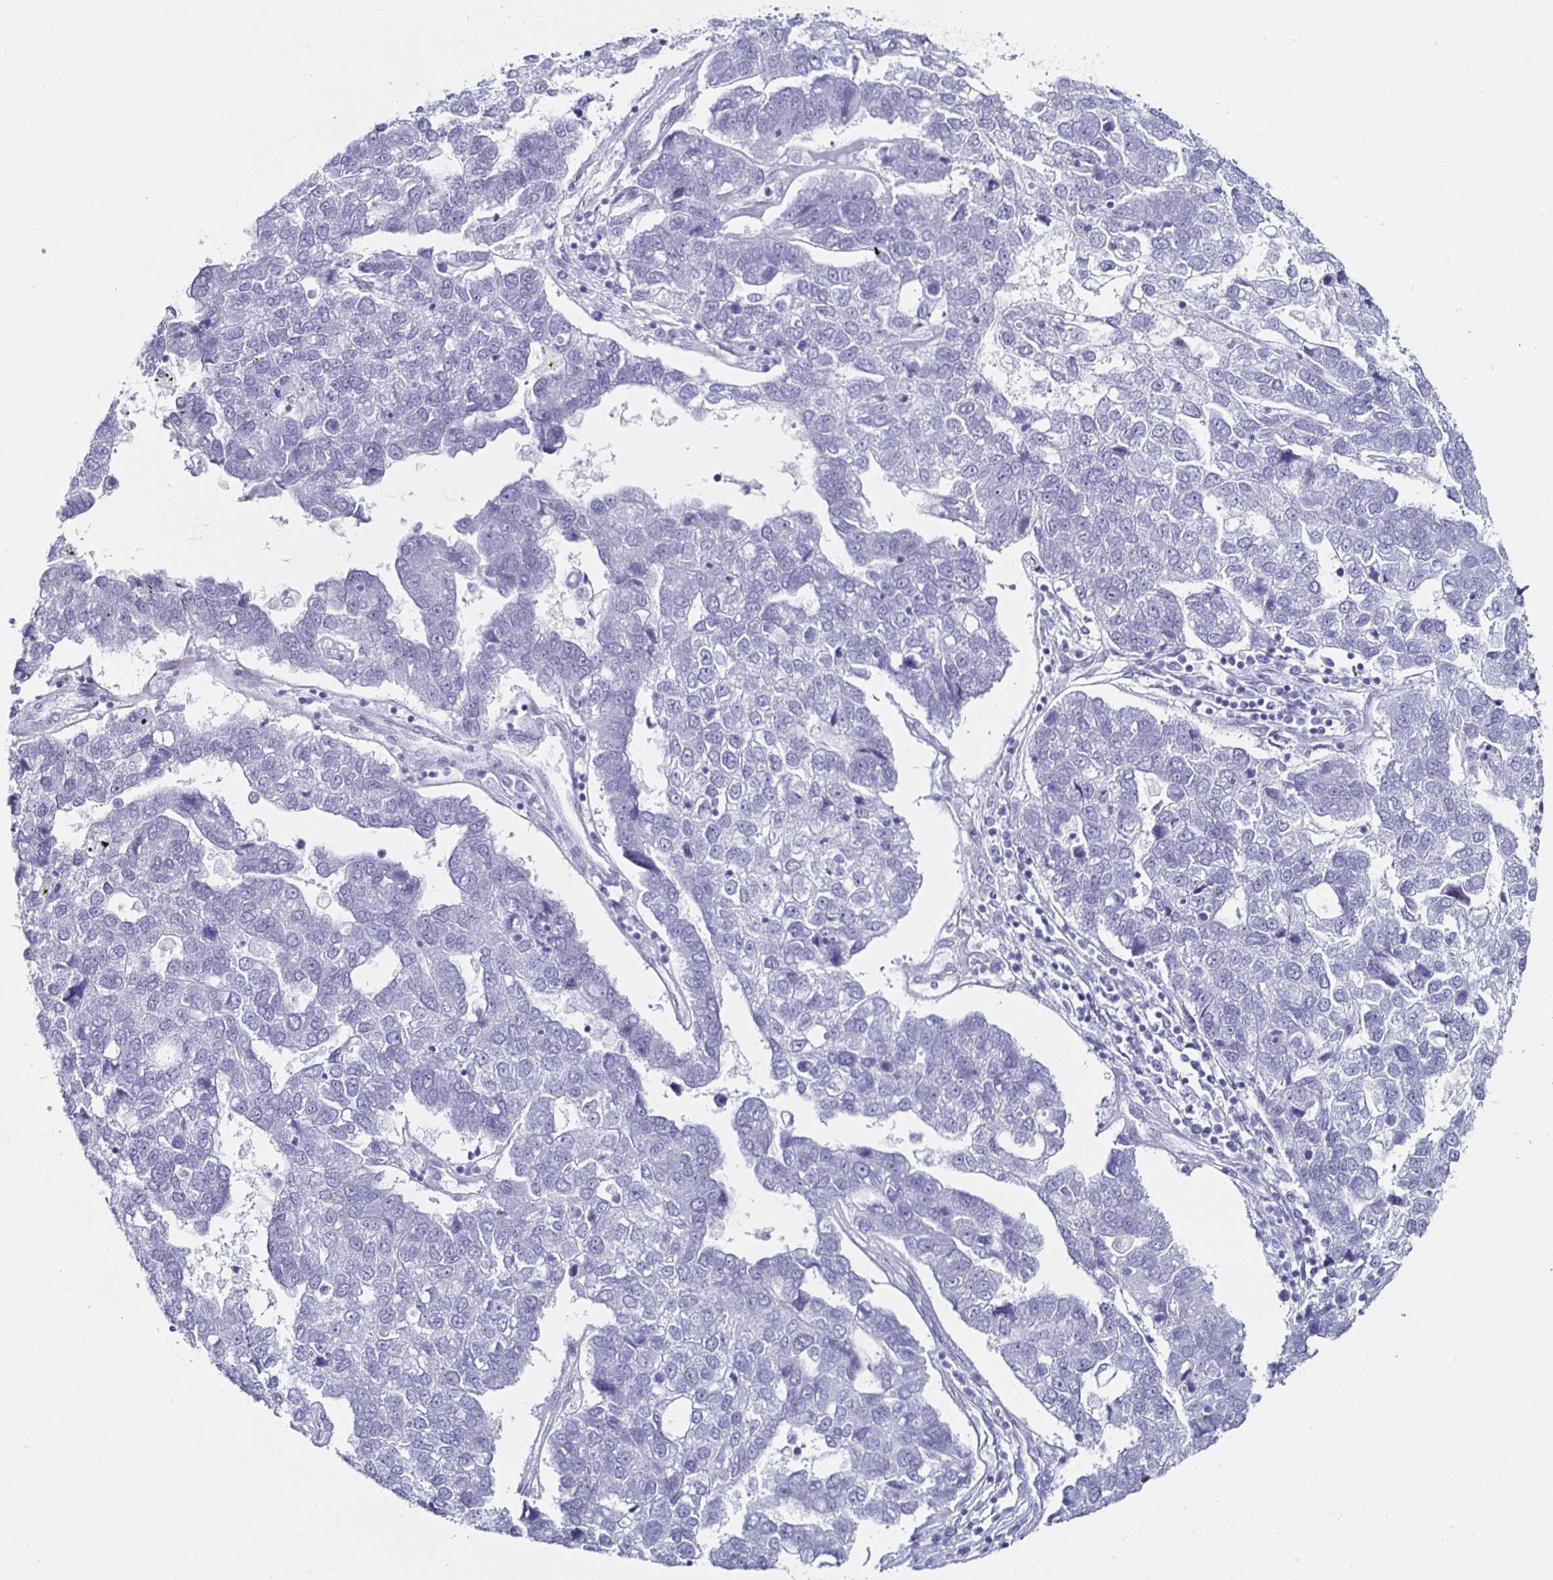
{"staining": {"intensity": "negative", "quantity": "none", "location": "none"}, "tissue": "pancreatic cancer", "cell_type": "Tumor cells", "image_type": "cancer", "snomed": [{"axis": "morphology", "description": "Adenocarcinoma, NOS"}, {"axis": "topography", "description": "Pancreas"}], "caption": "IHC histopathology image of neoplastic tissue: pancreatic adenocarcinoma stained with DAB demonstrates no significant protein expression in tumor cells.", "gene": "KRT4", "patient": {"sex": "female", "age": 61}}